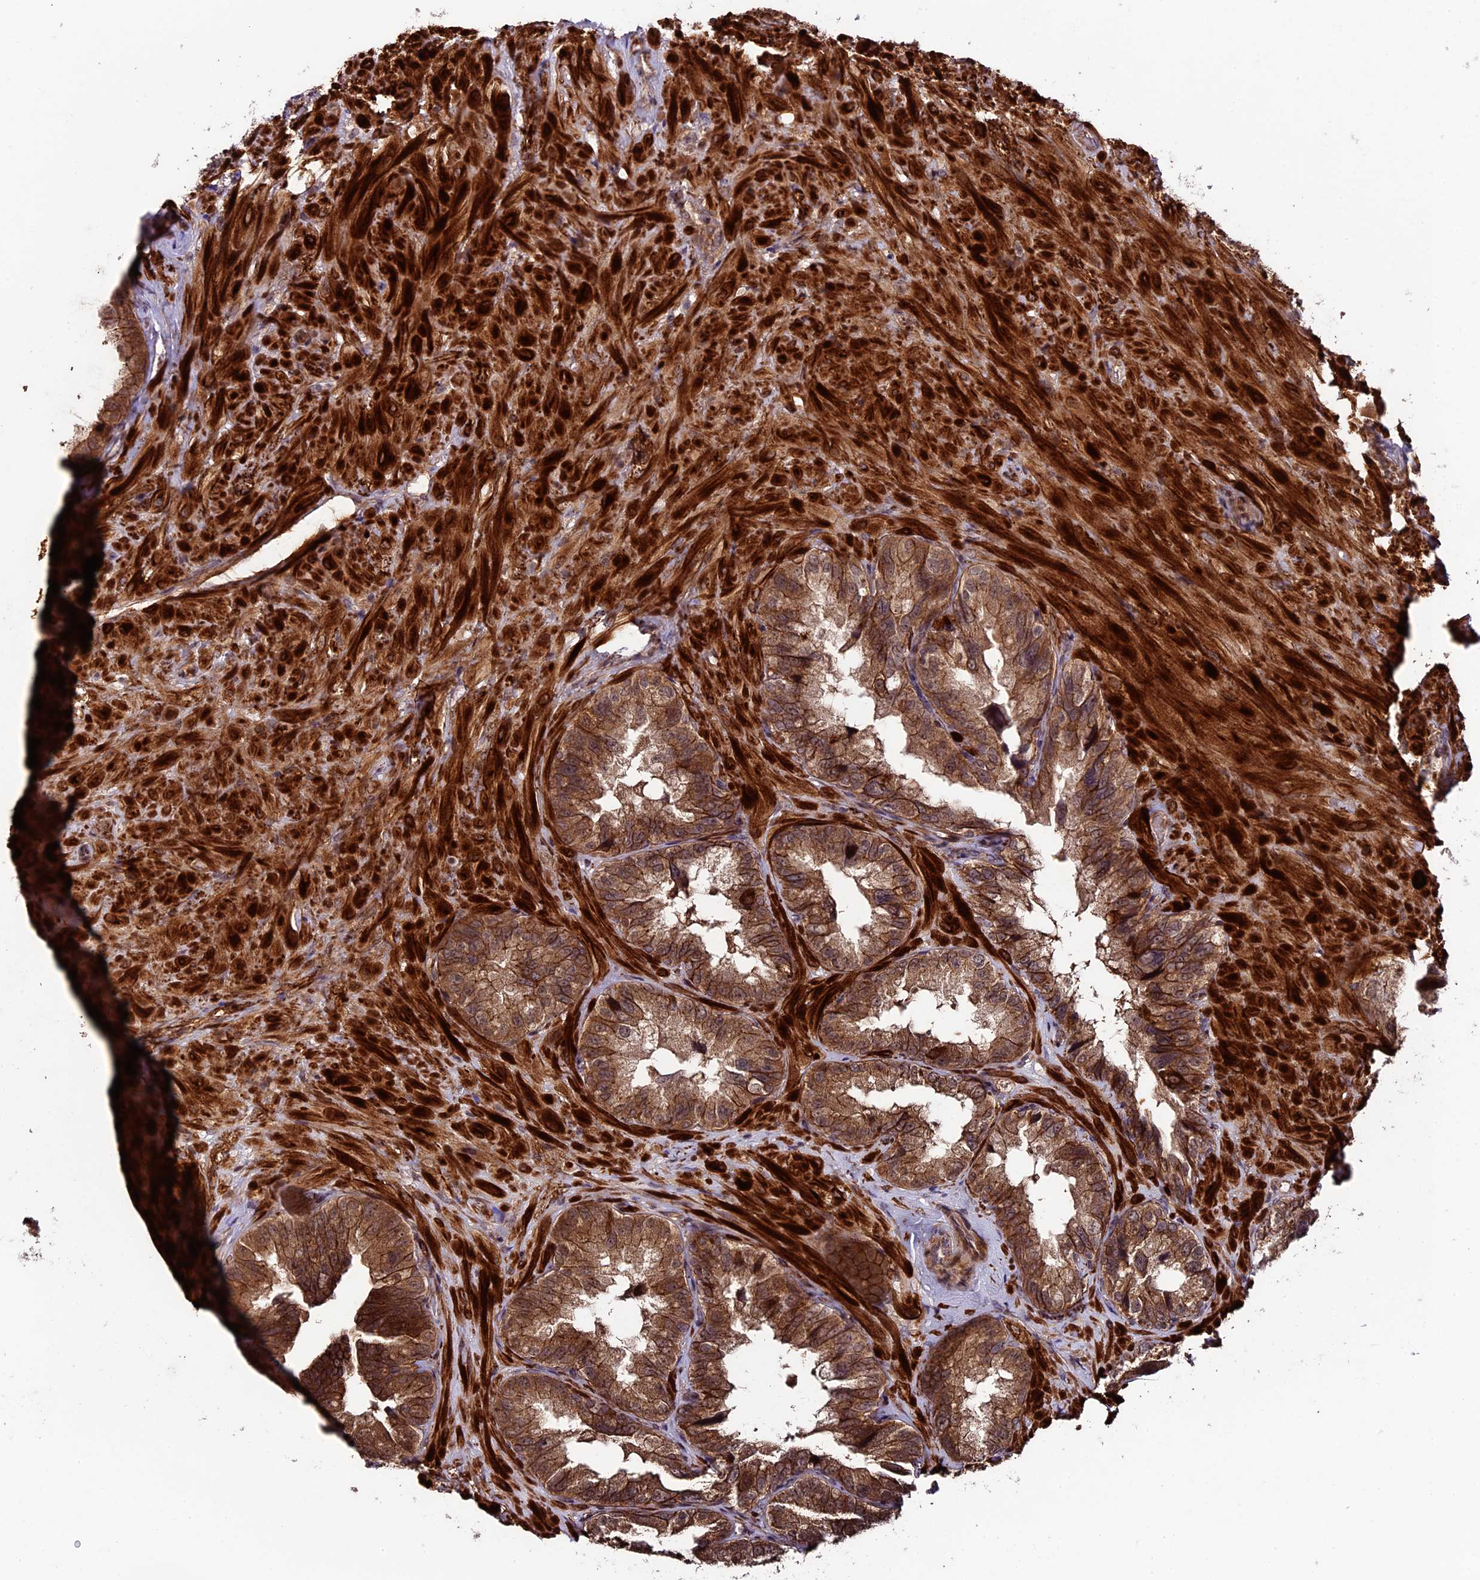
{"staining": {"intensity": "moderate", "quantity": ">75%", "location": "cytoplasmic/membranous,nuclear"}, "tissue": "seminal vesicle", "cell_type": "Glandular cells", "image_type": "normal", "snomed": [{"axis": "morphology", "description": "Normal tissue, NOS"}, {"axis": "topography", "description": "Seminal veicle"}, {"axis": "topography", "description": "Peripheral nerve tissue"}], "caption": "Seminal vesicle stained with immunohistochemistry exhibits moderate cytoplasmic/membranous,nuclear expression in about >75% of glandular cells. (IHC, brightfield microscopy, high magnification).", "gene": "SIPA1L3", "patient": {"sex": "male", "age": 67}}